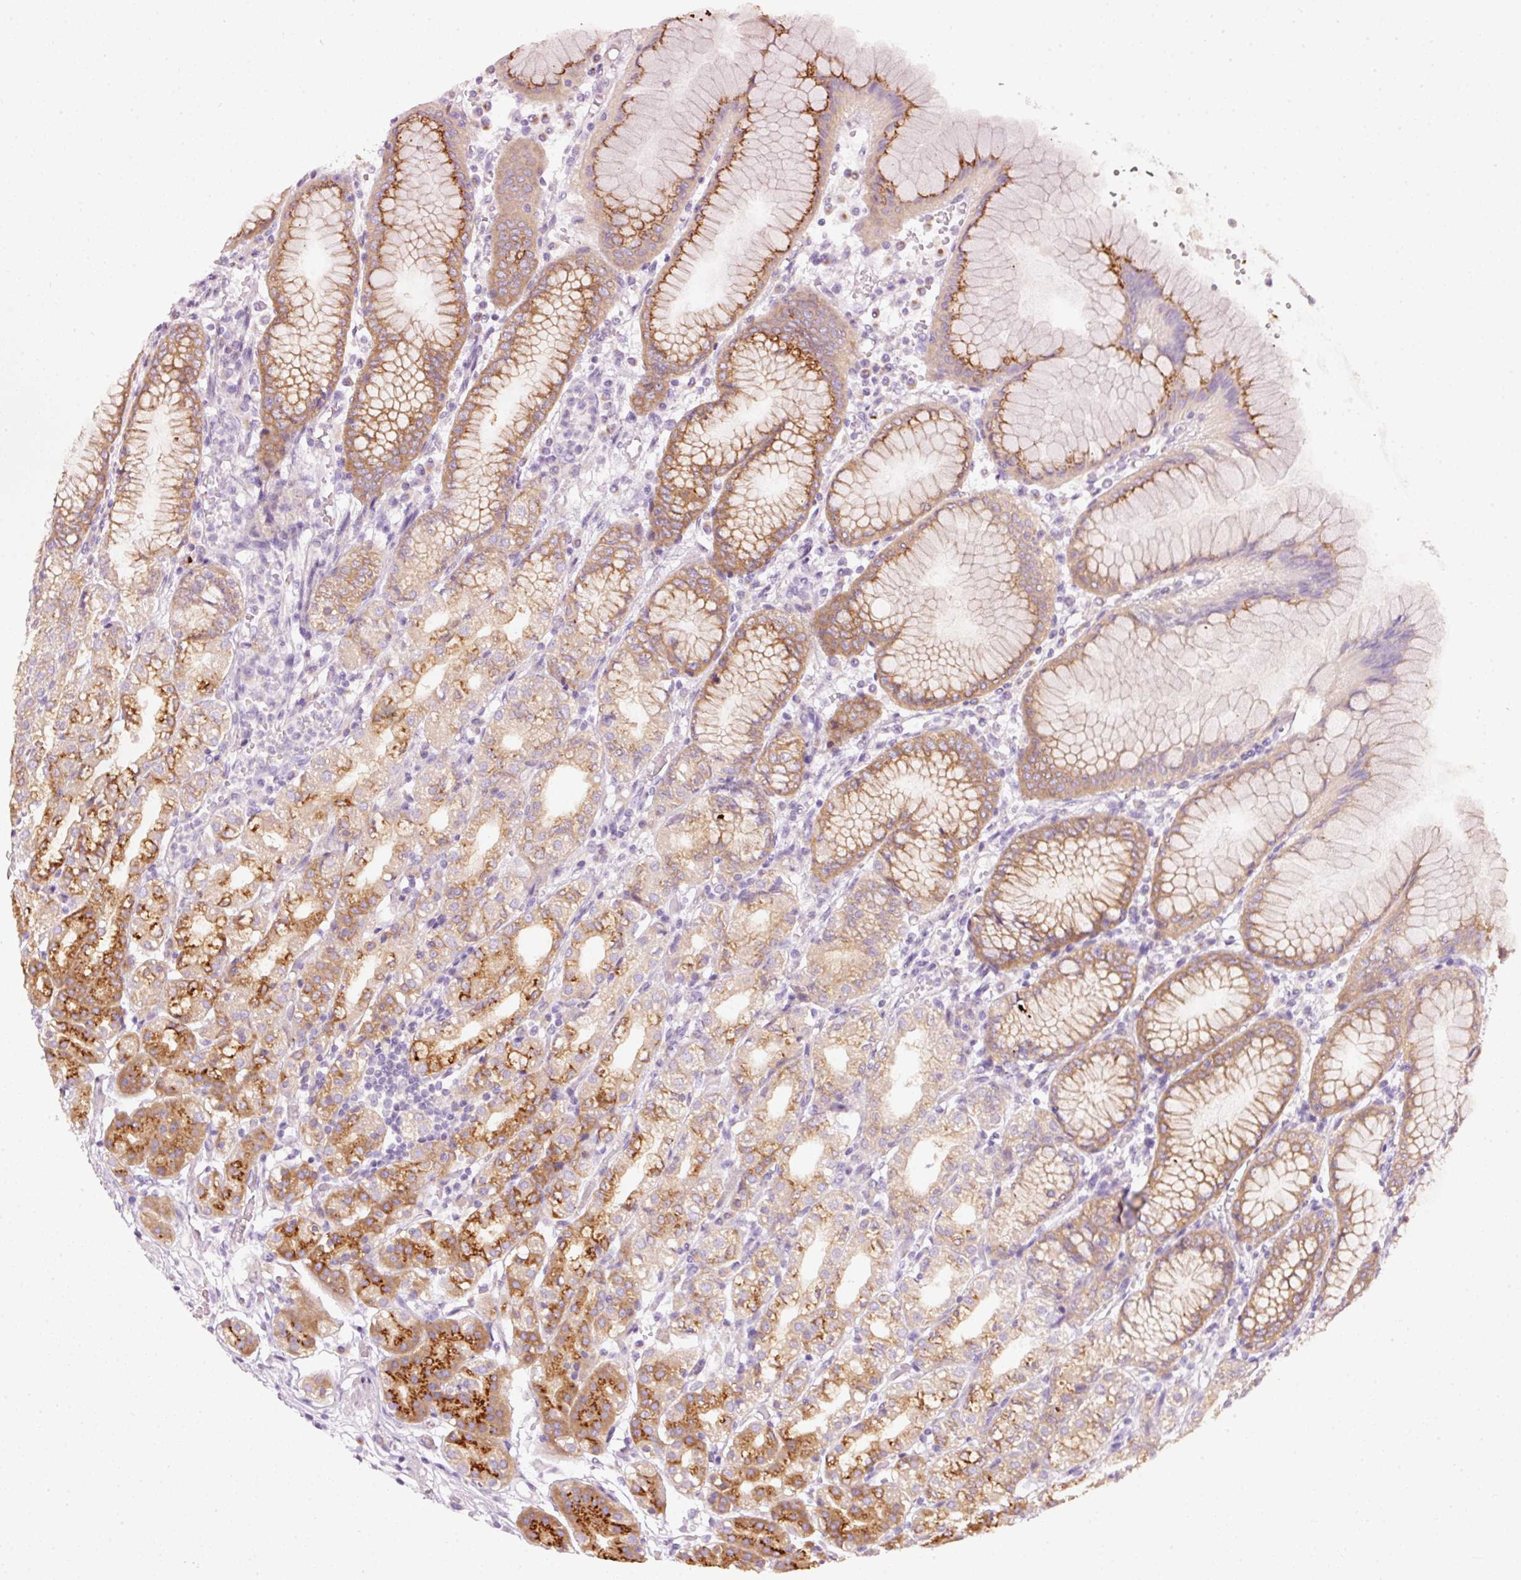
{"staining": {"intensity": "strong", "quantity": "25%-75%", "location": "cytoplasmic/membranous"}, "tissue": "stomach", "cell_type": "Glandular cells", "image_type": "normal", "snomed": [{"axis": "morphology", "description": "Normal tissue, NOS"}, {"axis": "topography", "description": "Stomach"}], "caption": "Strong cytoplasmic/membranous protein expression is identified in approximately 25%-75% of glandular cells in stomach.", "gene": "PDXDC1", "patient": {"sex": "female", "age": 57}}